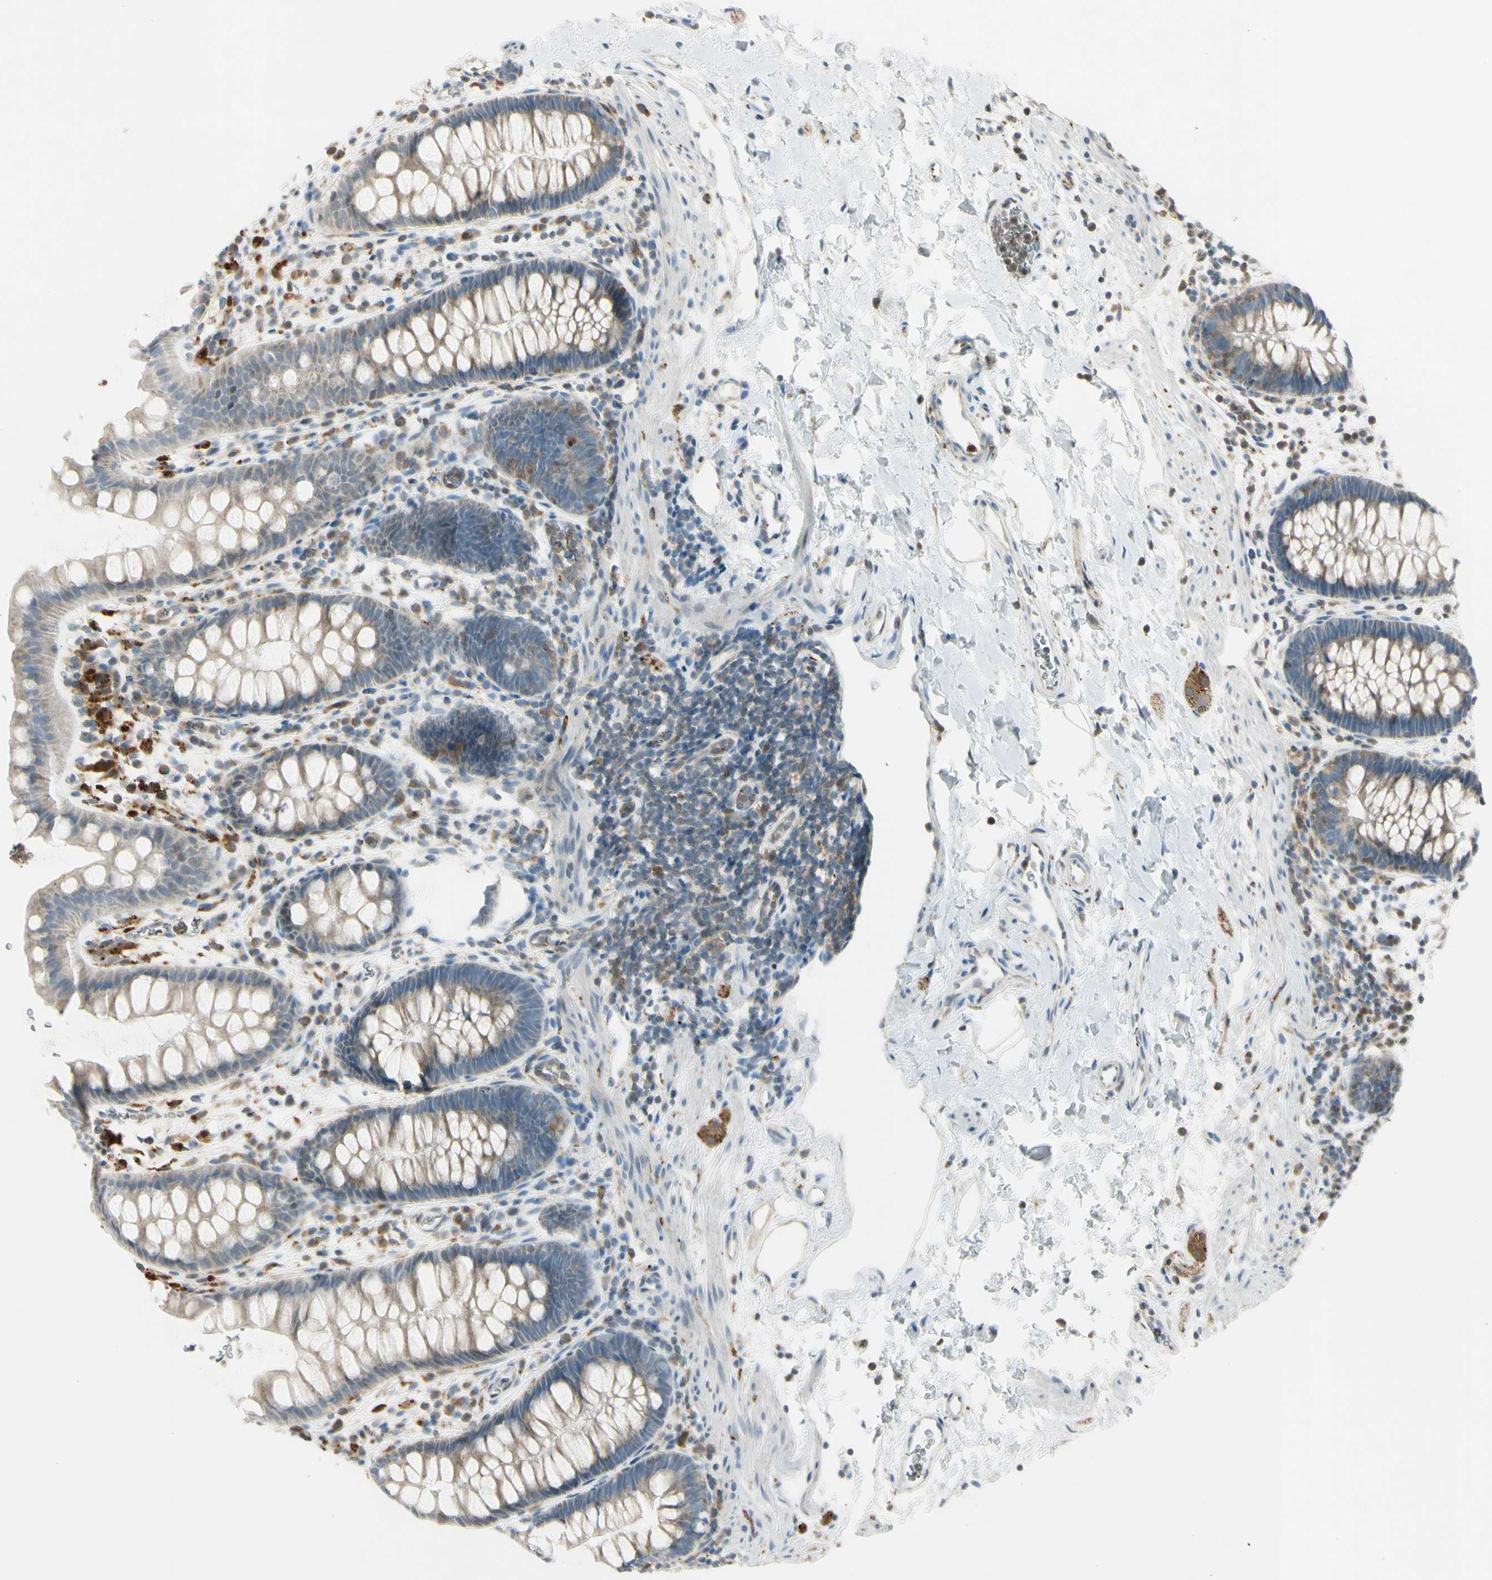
{"staining": {"intensity": "weak", "quantity": ">75%", "location": "cytoplasmic/membranous"}, "tissue": "rectum", "cell_type": "Glandular cells", "image_type": "normal", "snomed": [{"axis": "morphology", "description": "Normal tissue, NOS"}, {"axis": "topography", "description": "Rectum"}], "caption": "This is an image of IHC staining of benign rectum, which shows weak expression in the cytoplasmic/membranous of glandular cells.", "gene": "CYRIB", "patient": {"sex": "female", "age": 24}}